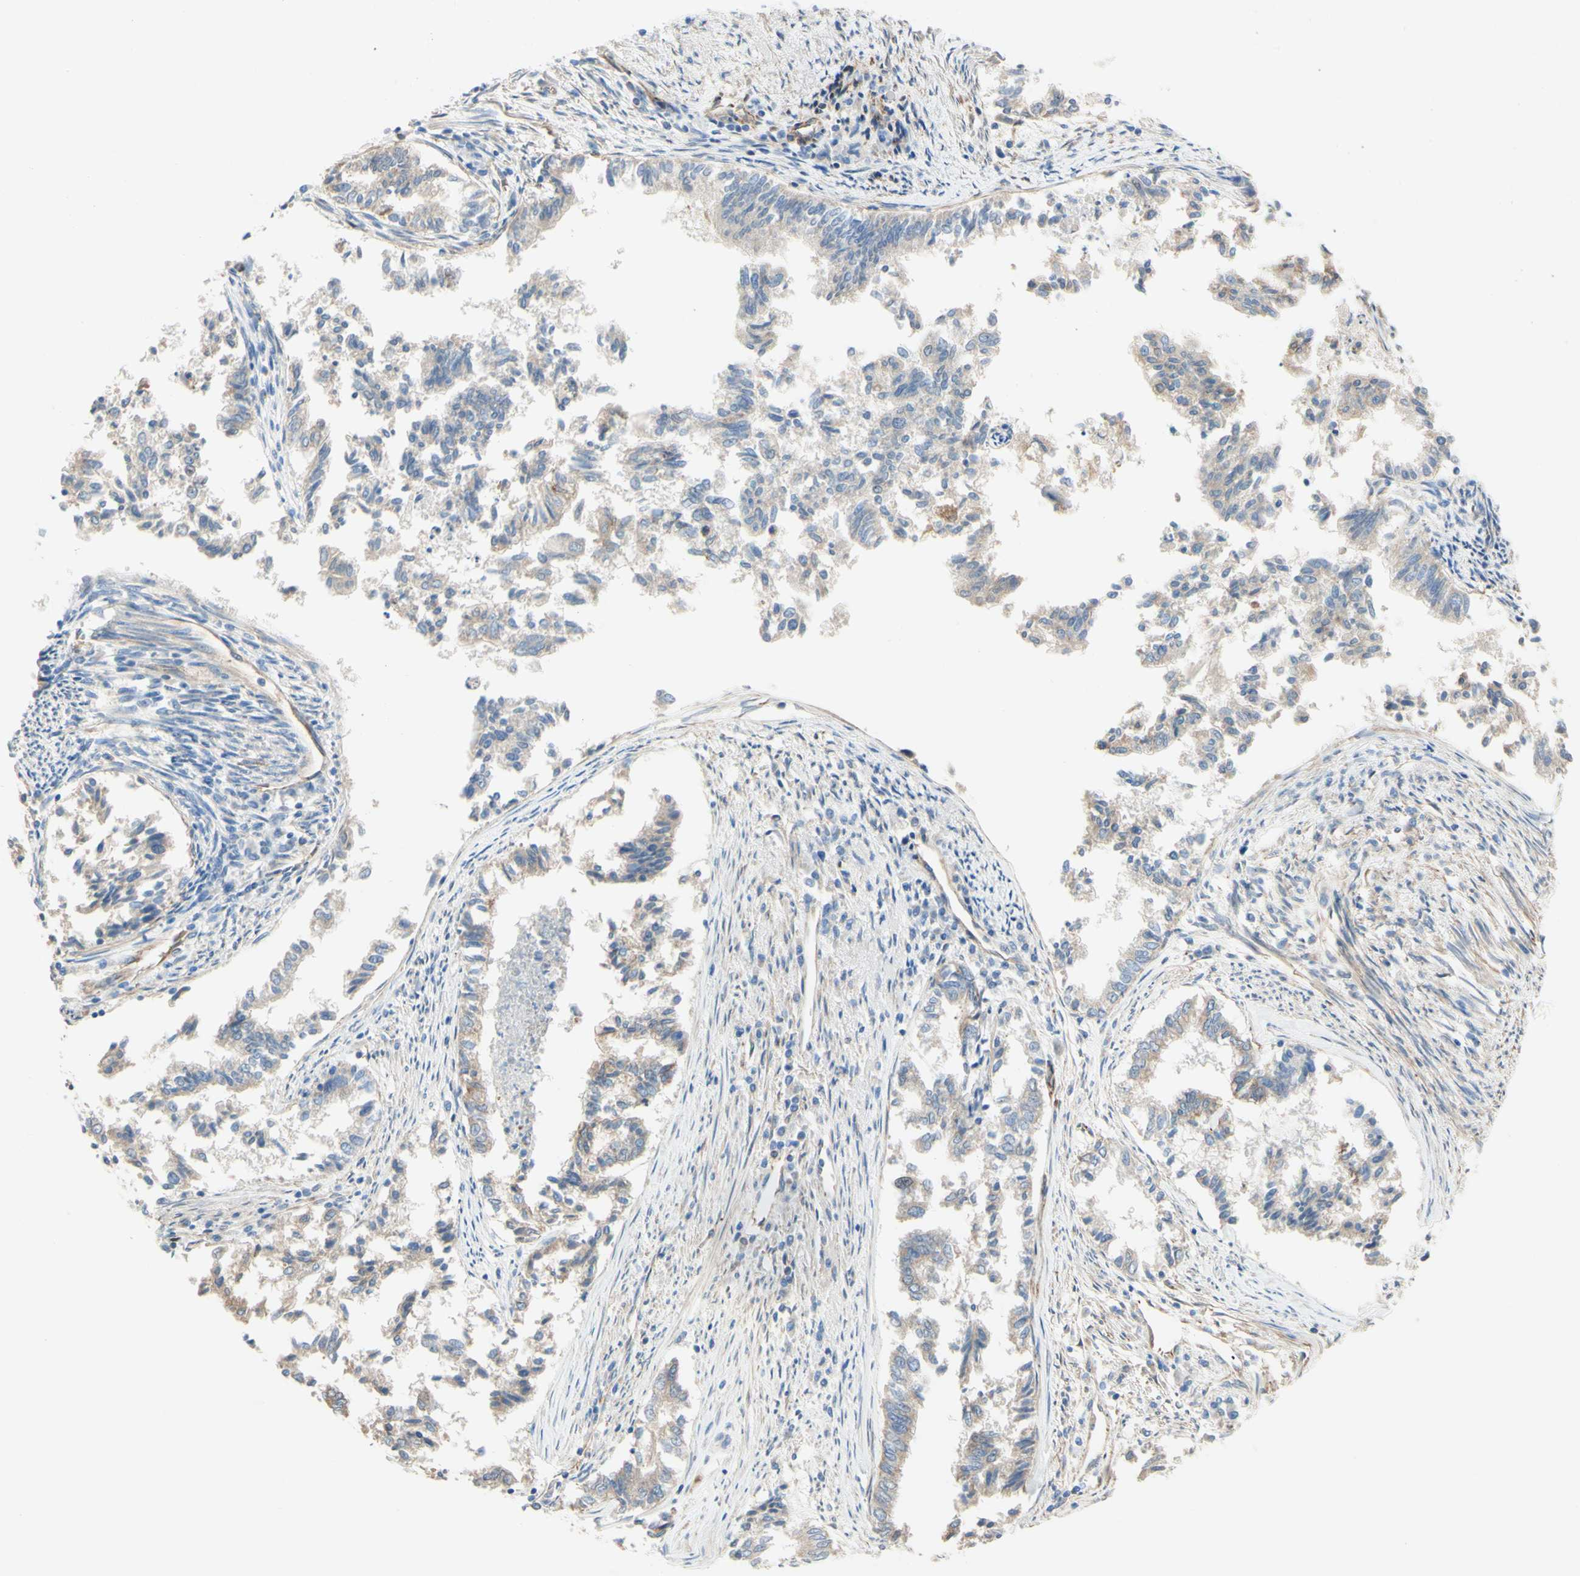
{"staining": {"intensity": "negative", "quantity": "none", "location": "none"}, "tissue": "endometrial cancer", "cell_type": "Tumor cells", "image_type": "cancer", "snomed": [{"axis": "morphology", "description": "Necrosis, NOS"}, {"axis": "morphology", "description": "Adenocarcinoma, NOS"}, {"axis": "topography", "description": "Endometrium"}], "caption": "Micrograph shows no significant protein expression in tumor cells of endometrial cancer. (DAB (3,3'-diaminobenzidine) IHC with hematoxylin counter stain).", "gene": "ENDOD1", "patient": {"sex": "female", "age": 79}}